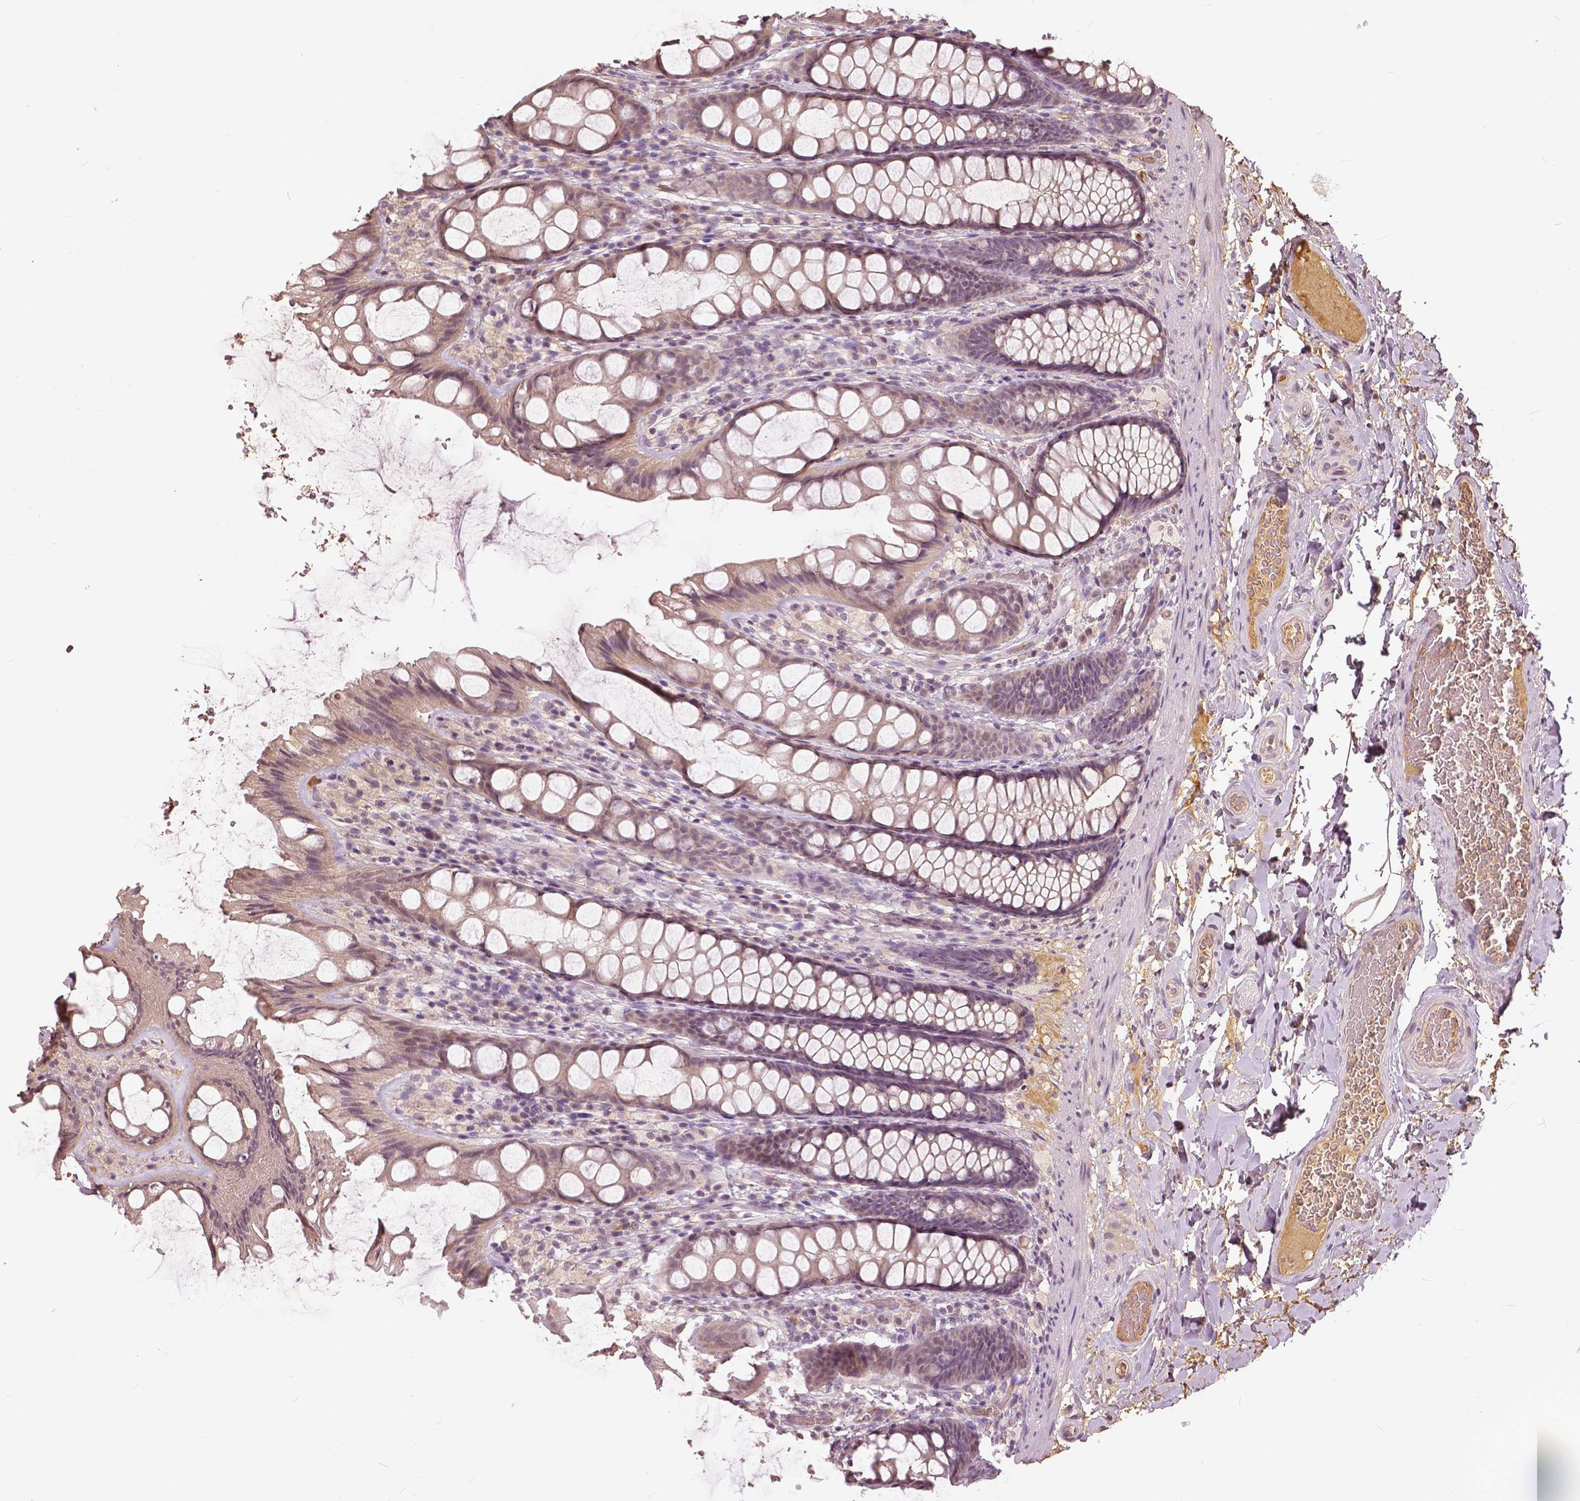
{"staining": {"intensity": "negative", "quantity": "none", "location": "none"}, "tissue": "colon", "cell_type": "Endothelial cells", "image_type": "normal", "snomed": [{"axis": "morphology", "description": "Normal tissue, NOS"}, {"axis": "topography", "description": "Colon"}], "caption": "A photomicrograph of colon stained for a protein exhibits no brown staining in endothelial cells.", "gene": "ANGPTL4", "patient": {"sex": "male", "age": 47}}